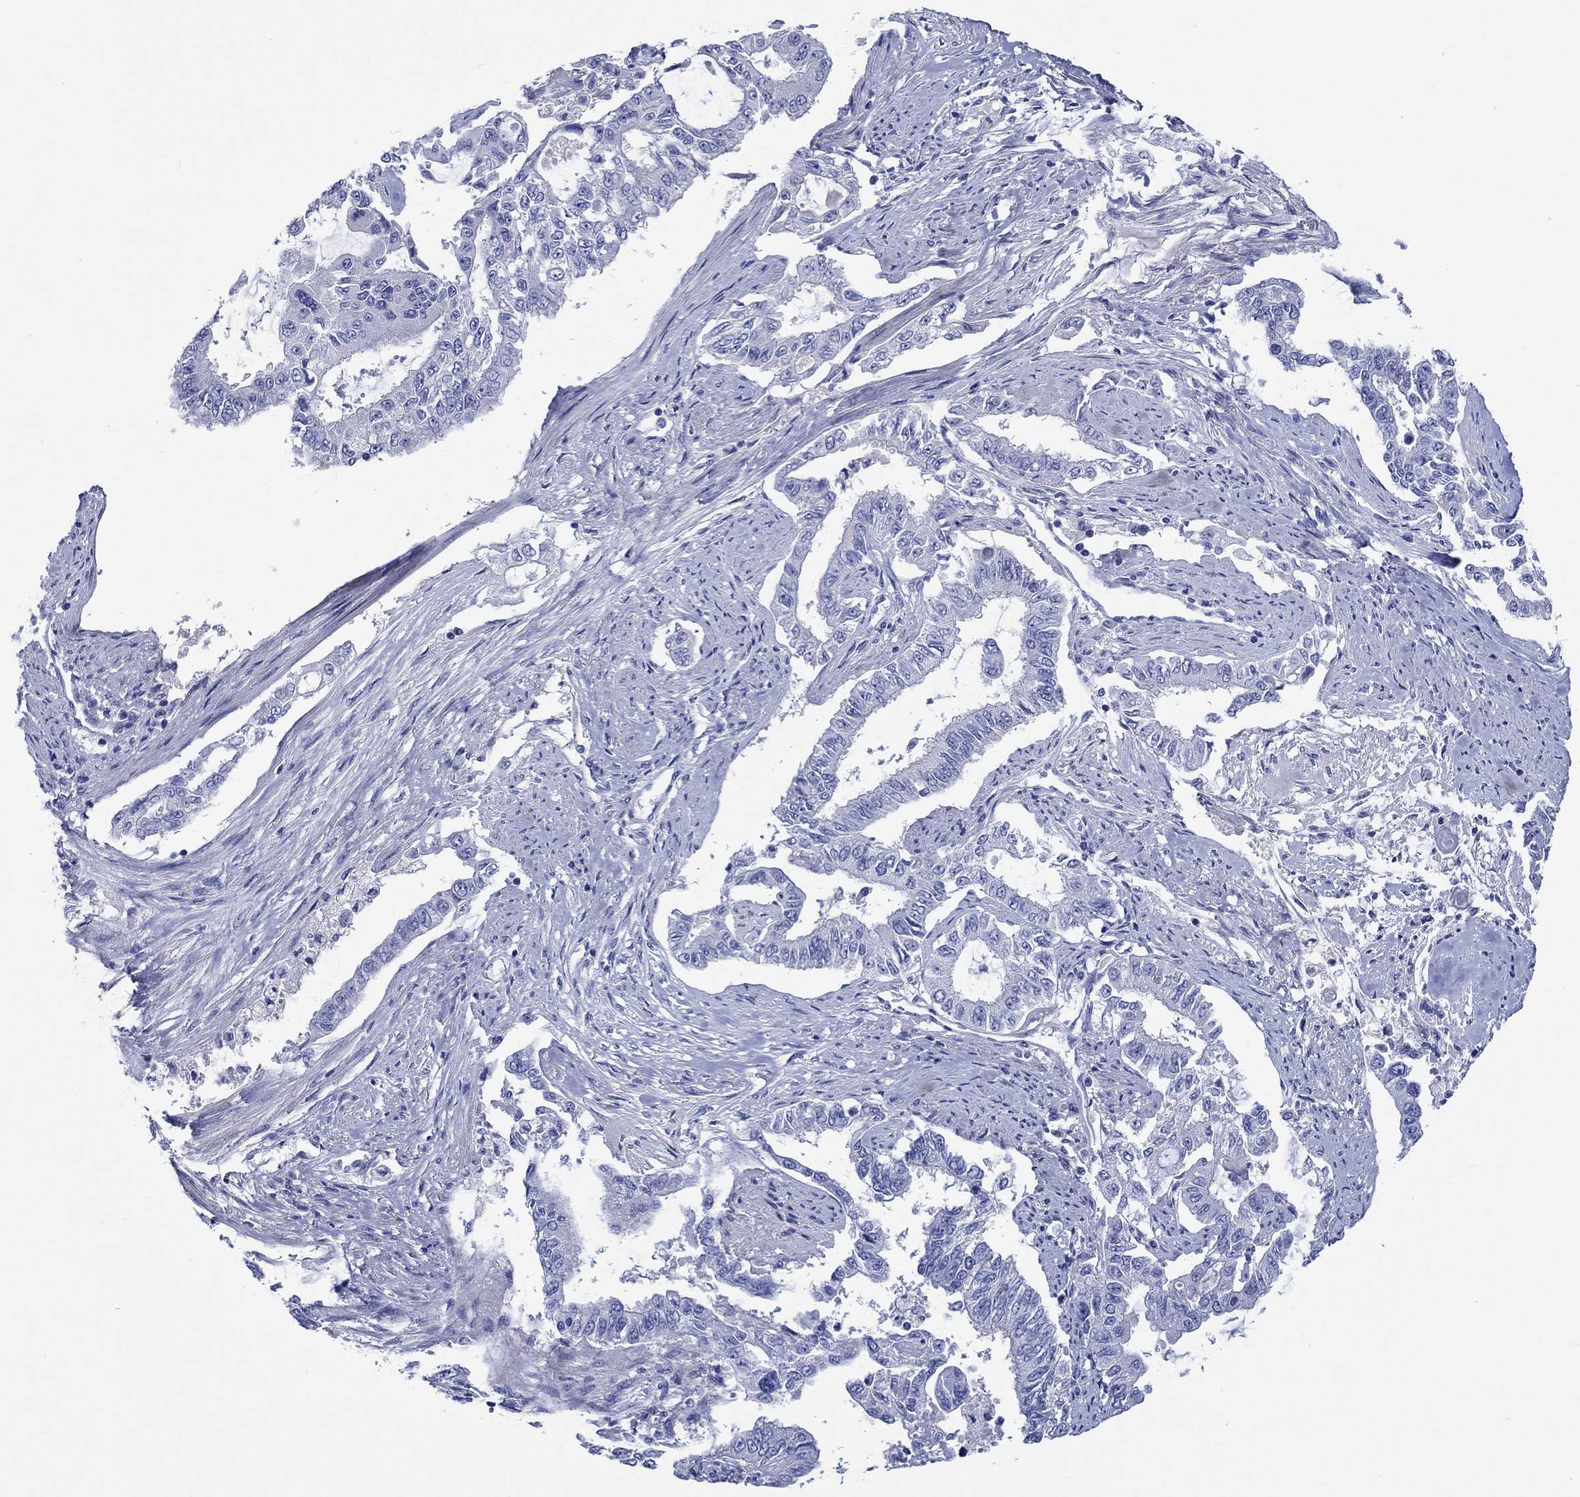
{"staining": {"intensity": "negative", "quantity": "none", "location": "none"}, "tissue": "endometrial cancer", "cell_type": "Tumor cells", "image_type": "cancer", "snomed": [{"axis": "morphology", "description": "Adenocarcinoma, NOS"}, {"axis": "topography", "description": "Uterus"}], "caption": "Immunohistochemistry image of neoplastic tissue: endometrial cancer (adenocarcinoma) stained with DAB (3,3'-diaminobenzidine) shows no significant protein staining in tumor cells.", "gene": "SHISA4", "patient": {"sex": "female", "age": 59}}